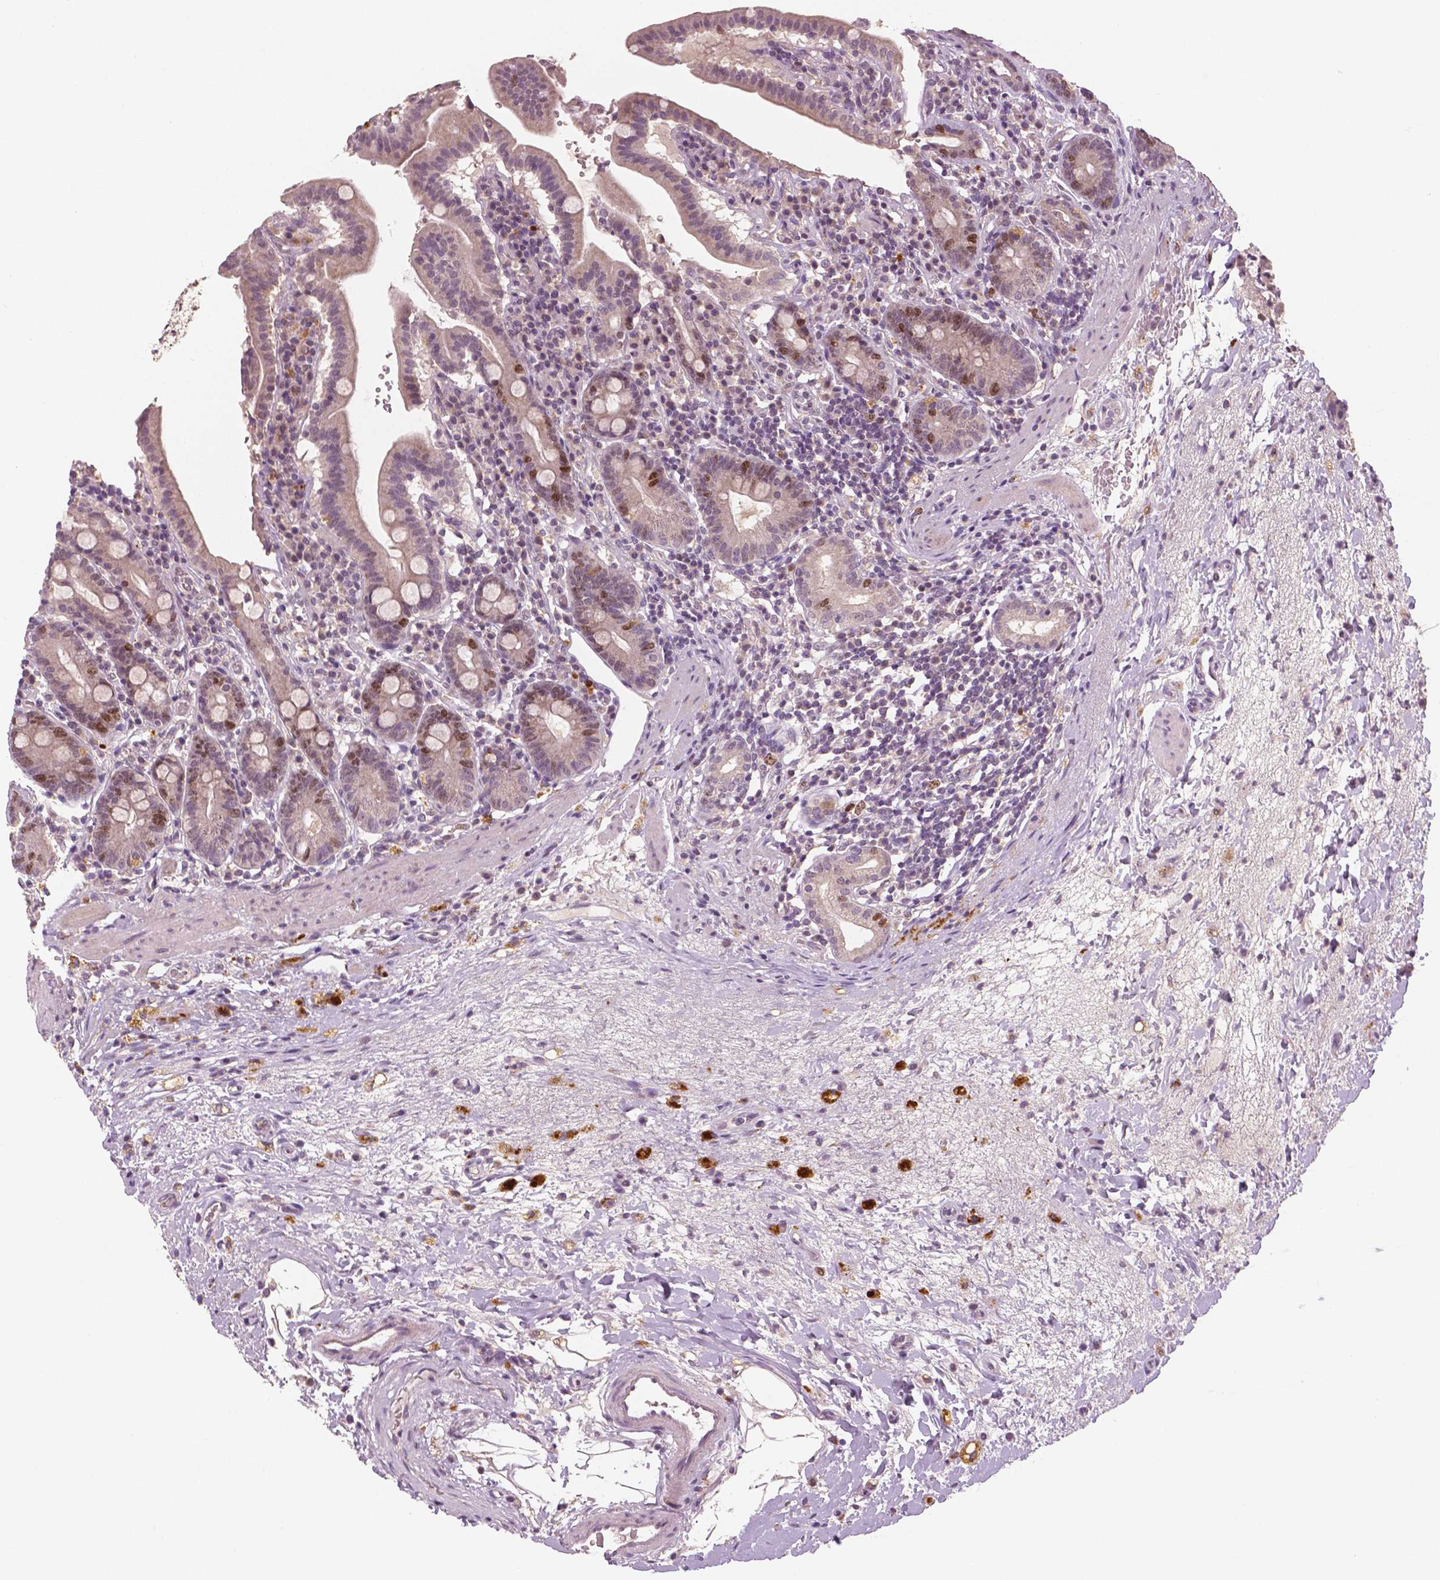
{"staining": {"intensity": "strong", "quantity": "<25%", "location": "cytoplasmic/membranous,nuclear"}, "tissue": "small intestine", "cell_type": "Glandular cells", "image_type": "normal", "snomed": [{"axis": "morphology", "description": "Normal tissue, NOS"}, {"axis": "topography", "description": "Small intestine"}], "caption": "A photomicrograph of human small intestine stained for a protein exhibits strong cytoplasmic/membranous,nuclear brown staining in glandular cells.", "gene": "MKI67", "patient": {"sex": "male", "age": 26}}